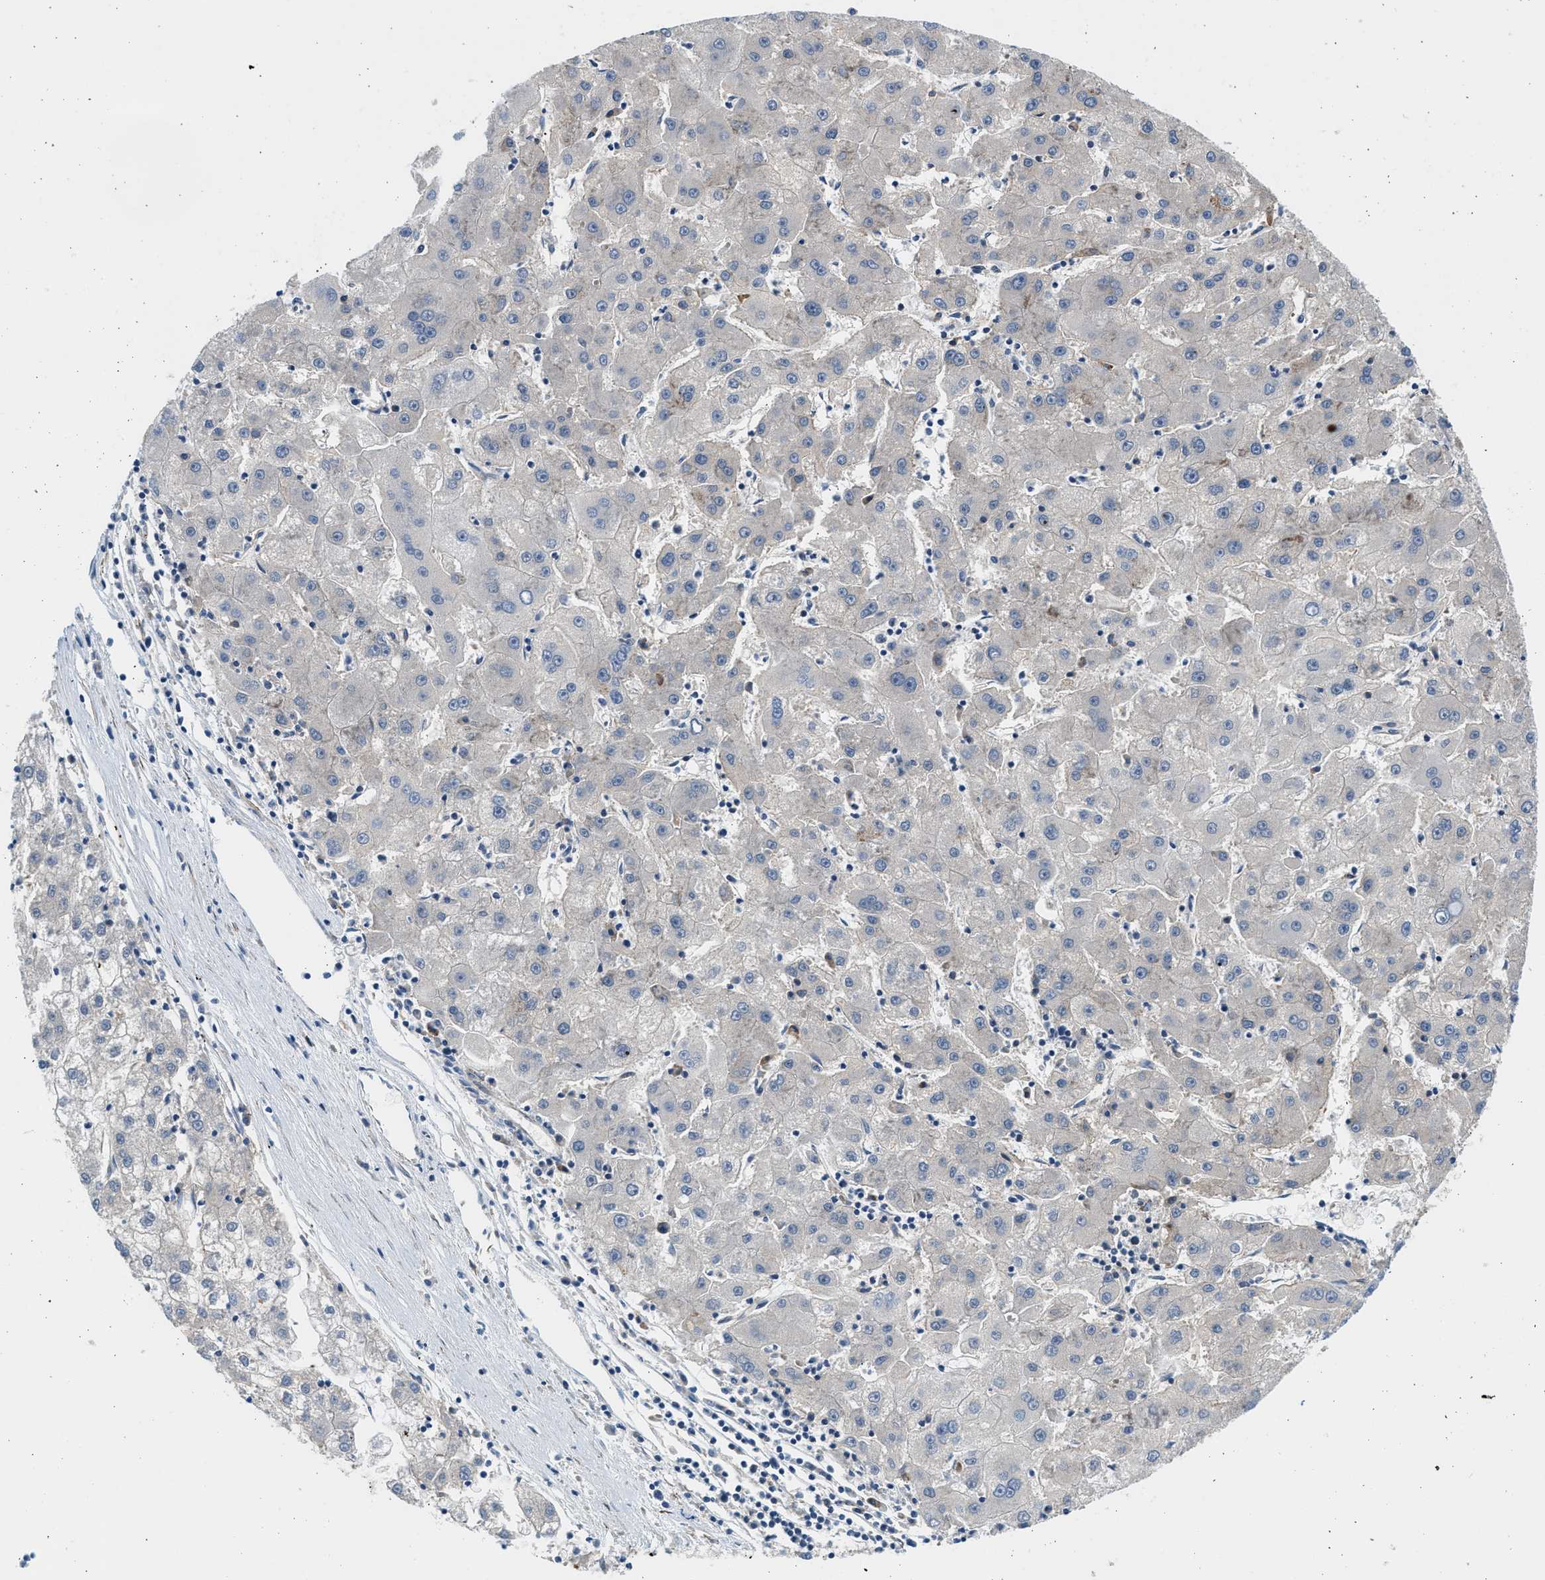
{"staining": {"intensity": "negative", "quantity": "none", "location": "none"}, "tissue": "liver cancer", "cell_type": "Tumor cells", "image_type": "cancer", "snomed": [{"axis": "morphology", "description": "Carcinoma, Hepatocellular, NOS"}, {"axis": "topography", "description": "Liver"}], "caption": "High magnification brightfield microscopy of liver cancer stained with DAB (brown) and counterstained with hematoxylin (blue): tumor cells show no significant positivity.", "gene": "CNTN6", "patient": {"sex": "male", "age": 72}}